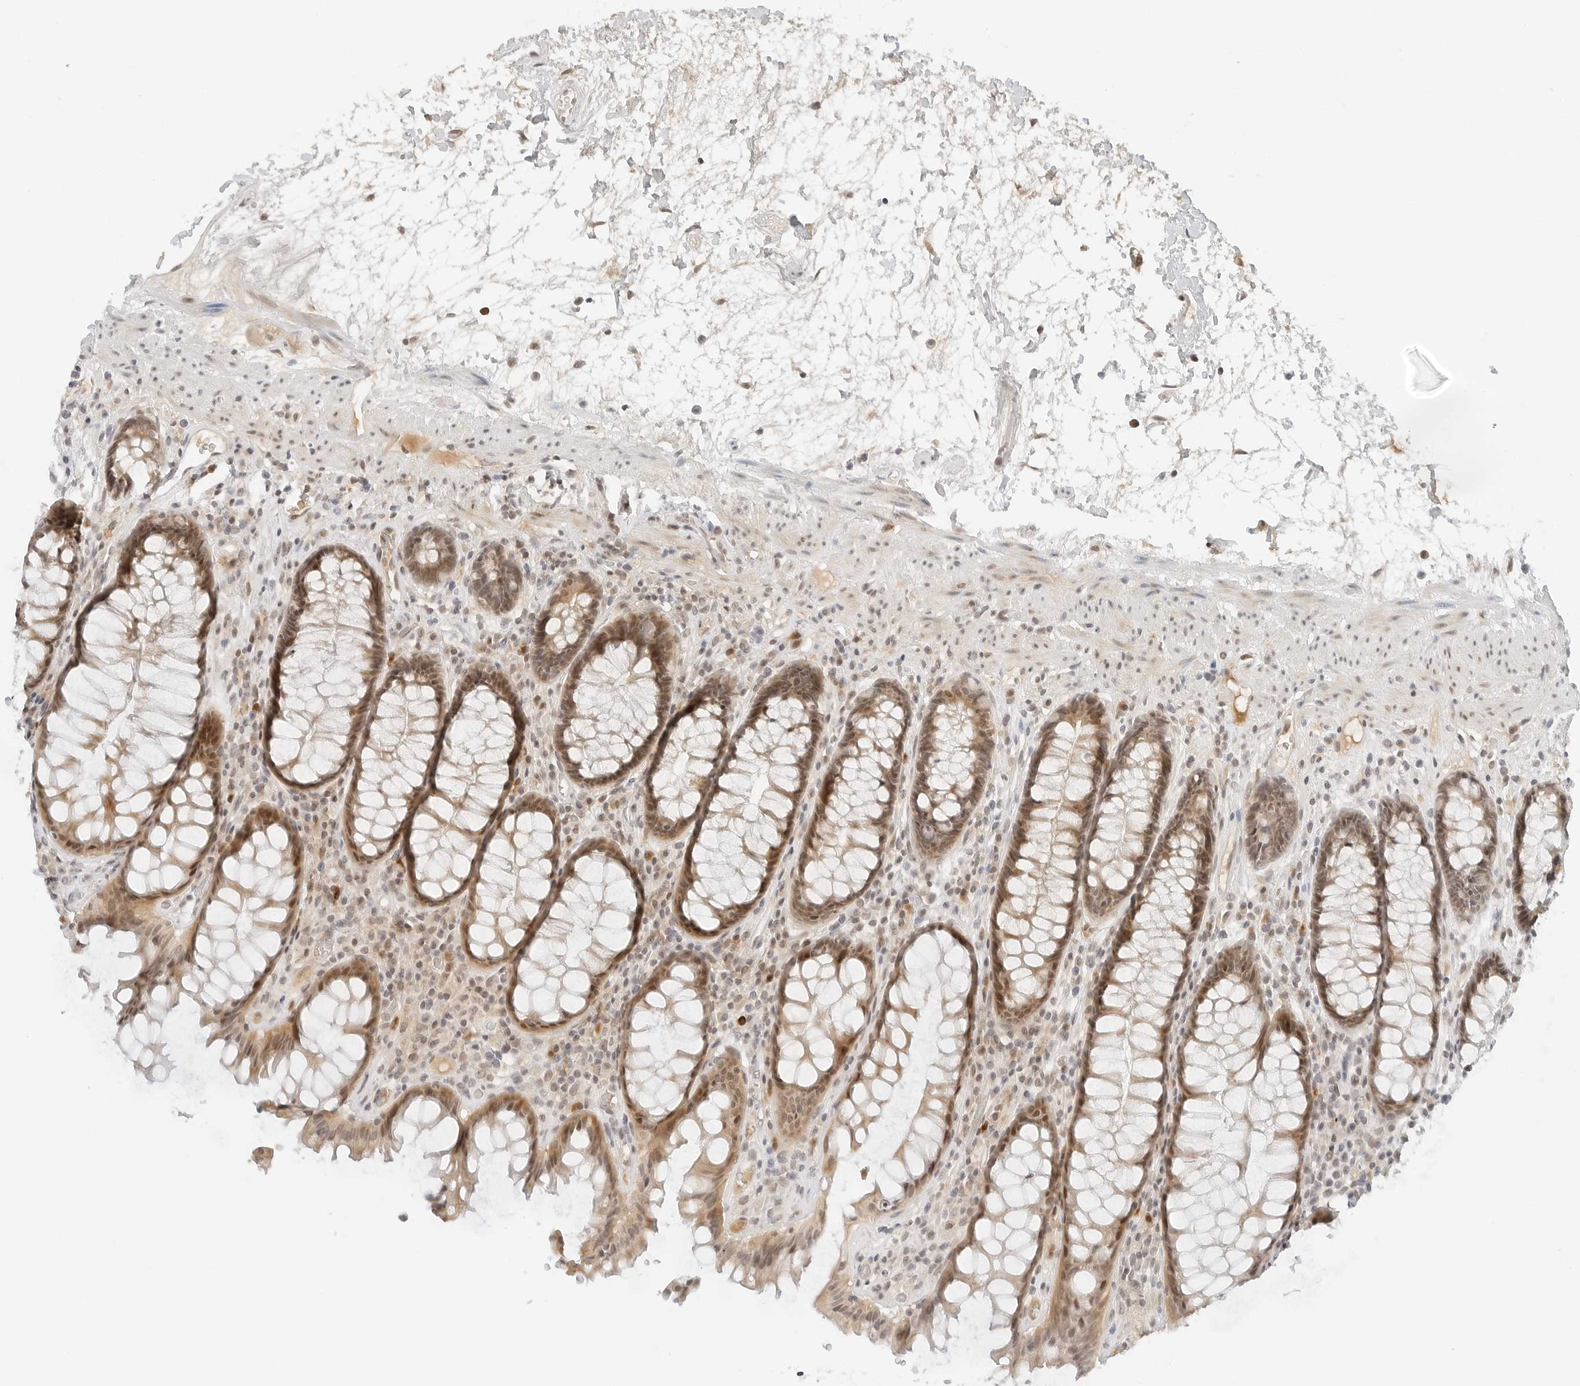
{"staining": {"intensity": "moderate", "quantity": ">75%", "location": "cytoplasmic/membranous,nuclear"}, "tissue": "rectum", "cell_type": "Glandular cells", "image_type": "normal", "snomed": [{"axis": "morphology", "description": "Normal tissue, NOS"}, {"axis": "topography", "description": "Rectum"}], "caption": "DAB (3,3'-diaminobenzidine) immunohistochemical staining of benign rectum reveals moderate cytoplasmic/membranous,nuclear protein positivity in about >75% of glandular cells.", "gene": "NEO1", "patient": {"sex": "male", "age": 64}}